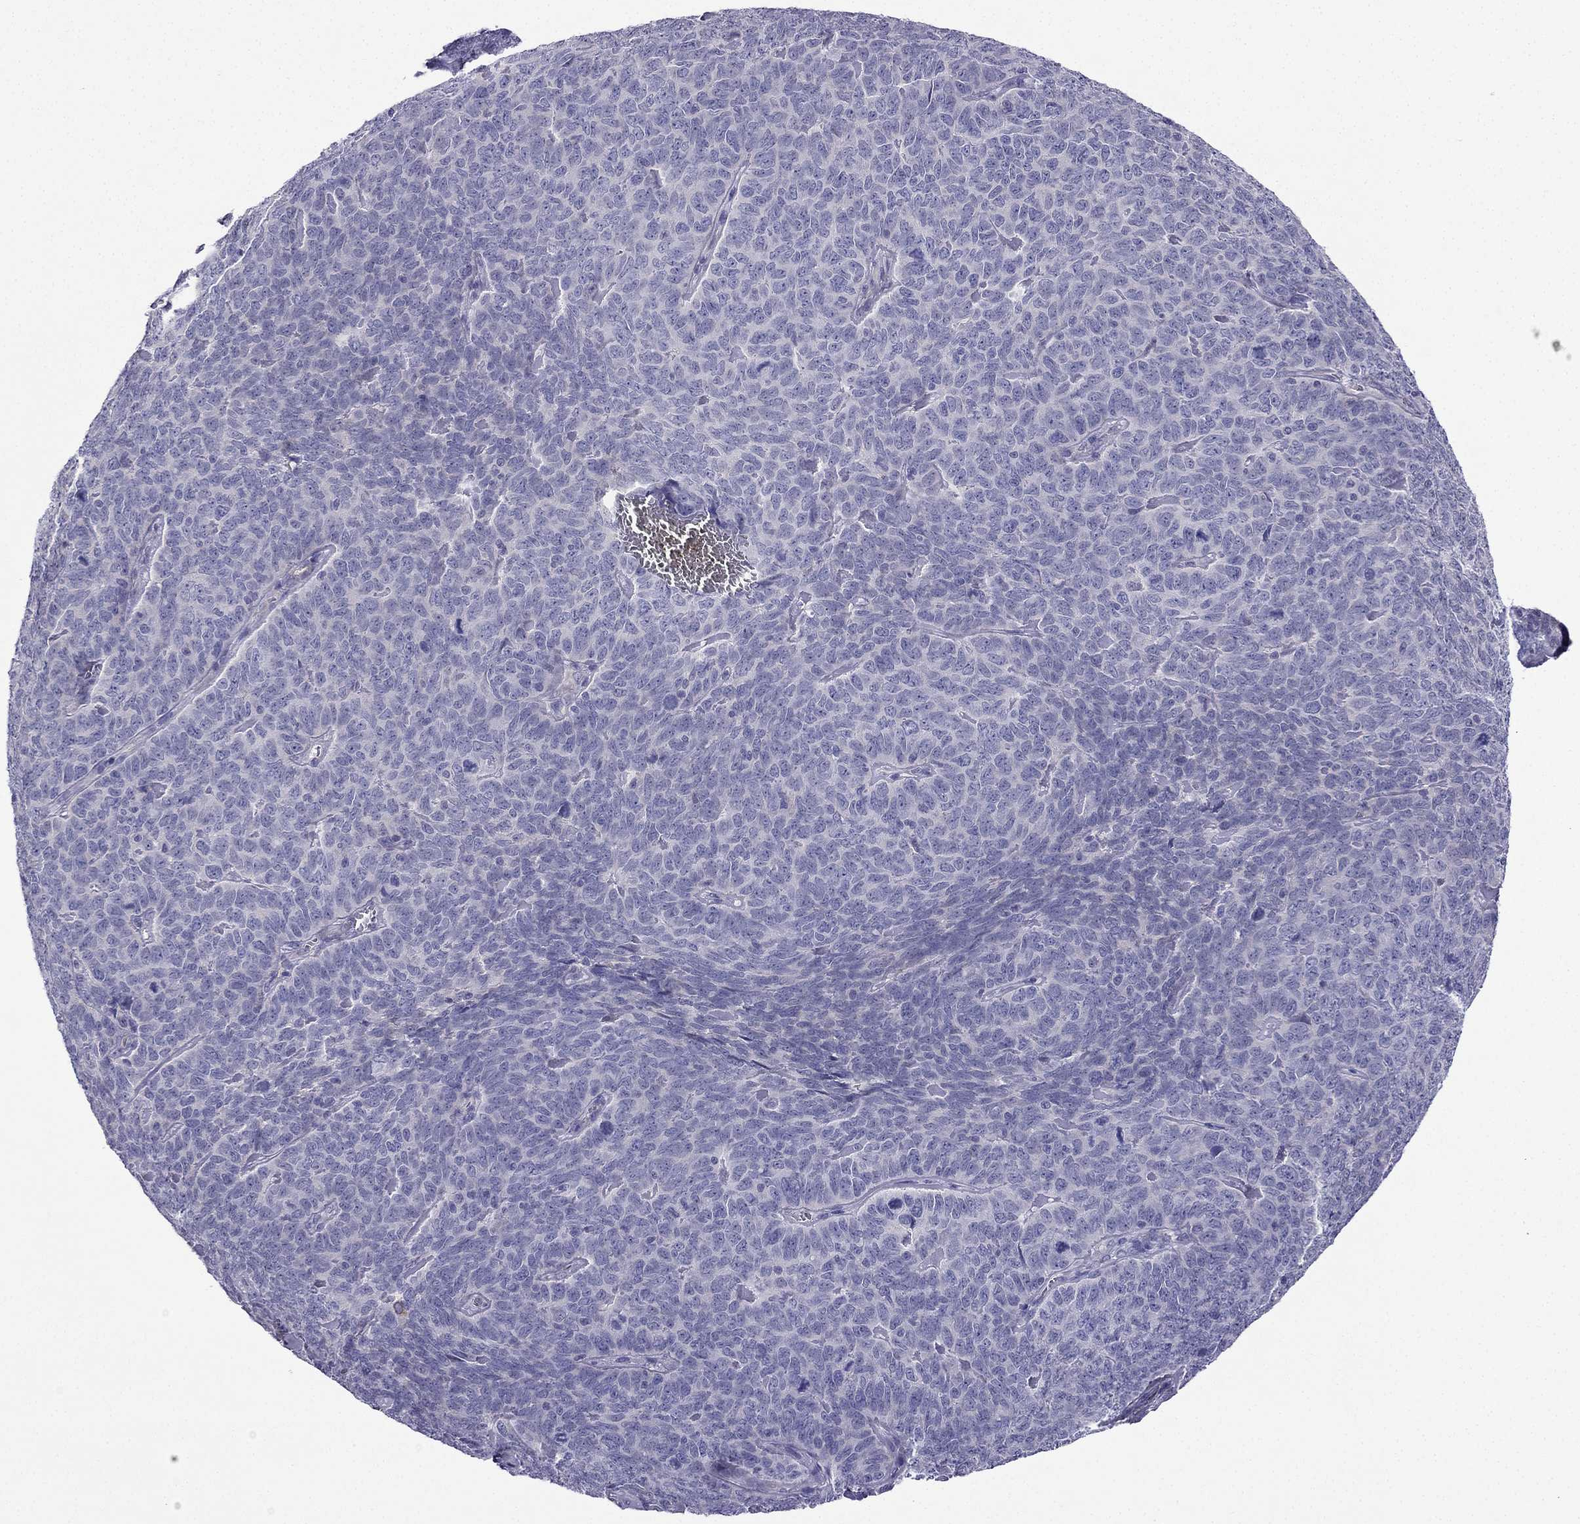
{"staining": {"intensity": "negative", "quantity": "none", "location": "none"}, "tissue": "skin cancer", "cell_type": "Tumor cells", "image_type": "cancer", "snomed": [{"axis": "morphology", "description": "Squamous cell carcinoma, NOS"}, {"axis": "topography", "description": "Skin"}, {"axis": "topography", "description": "Anal"}], "caption": "The photomicrograph demonstrates no staining of tumor cells in skin cancer (squamous cell carcinoma).", "gene": "KCNJ10", "patient": {"sex": "female", "age": 51}}